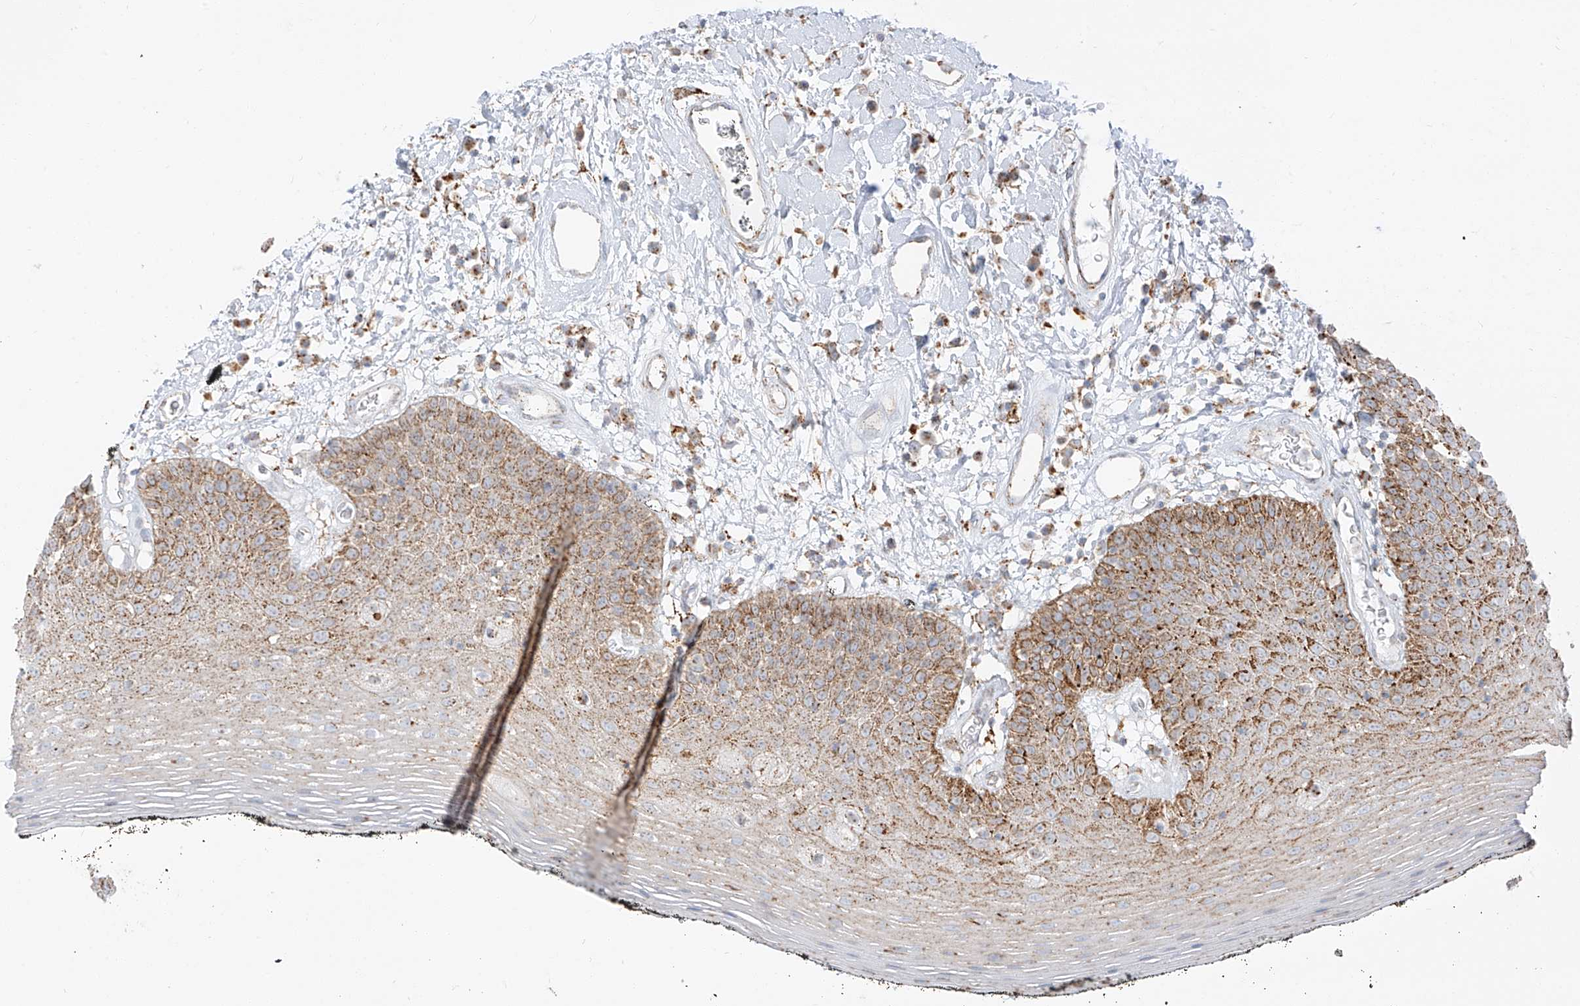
{"staining": {"intensity": "moderate", "quantity": ">75%", "location": "cytoplasmic/membranous"}, "tissue": "oral mucosa", "cell_type": "Squamous epithelial cells", "image_type": "normal", "snomed": [{"axis": "morphology", "description": "Normal tissue, NOS"}, {"axis": "topography", "description": "Oral tissue"}], "caption": "The photomicrograph demonstrates a brown stain indicating the presence of a protein in the cytoplasmic/membranous of squamous epithelial cells in oral mucosa. The staining is performed using DAB (3,3'-diaminobenzidine) brown chromogen to label protein expression. The nuclei are counter-stained blue using hematoxylin.", "gene": "SLC35F6", "patient": {"sex": "male", "age": 74}}